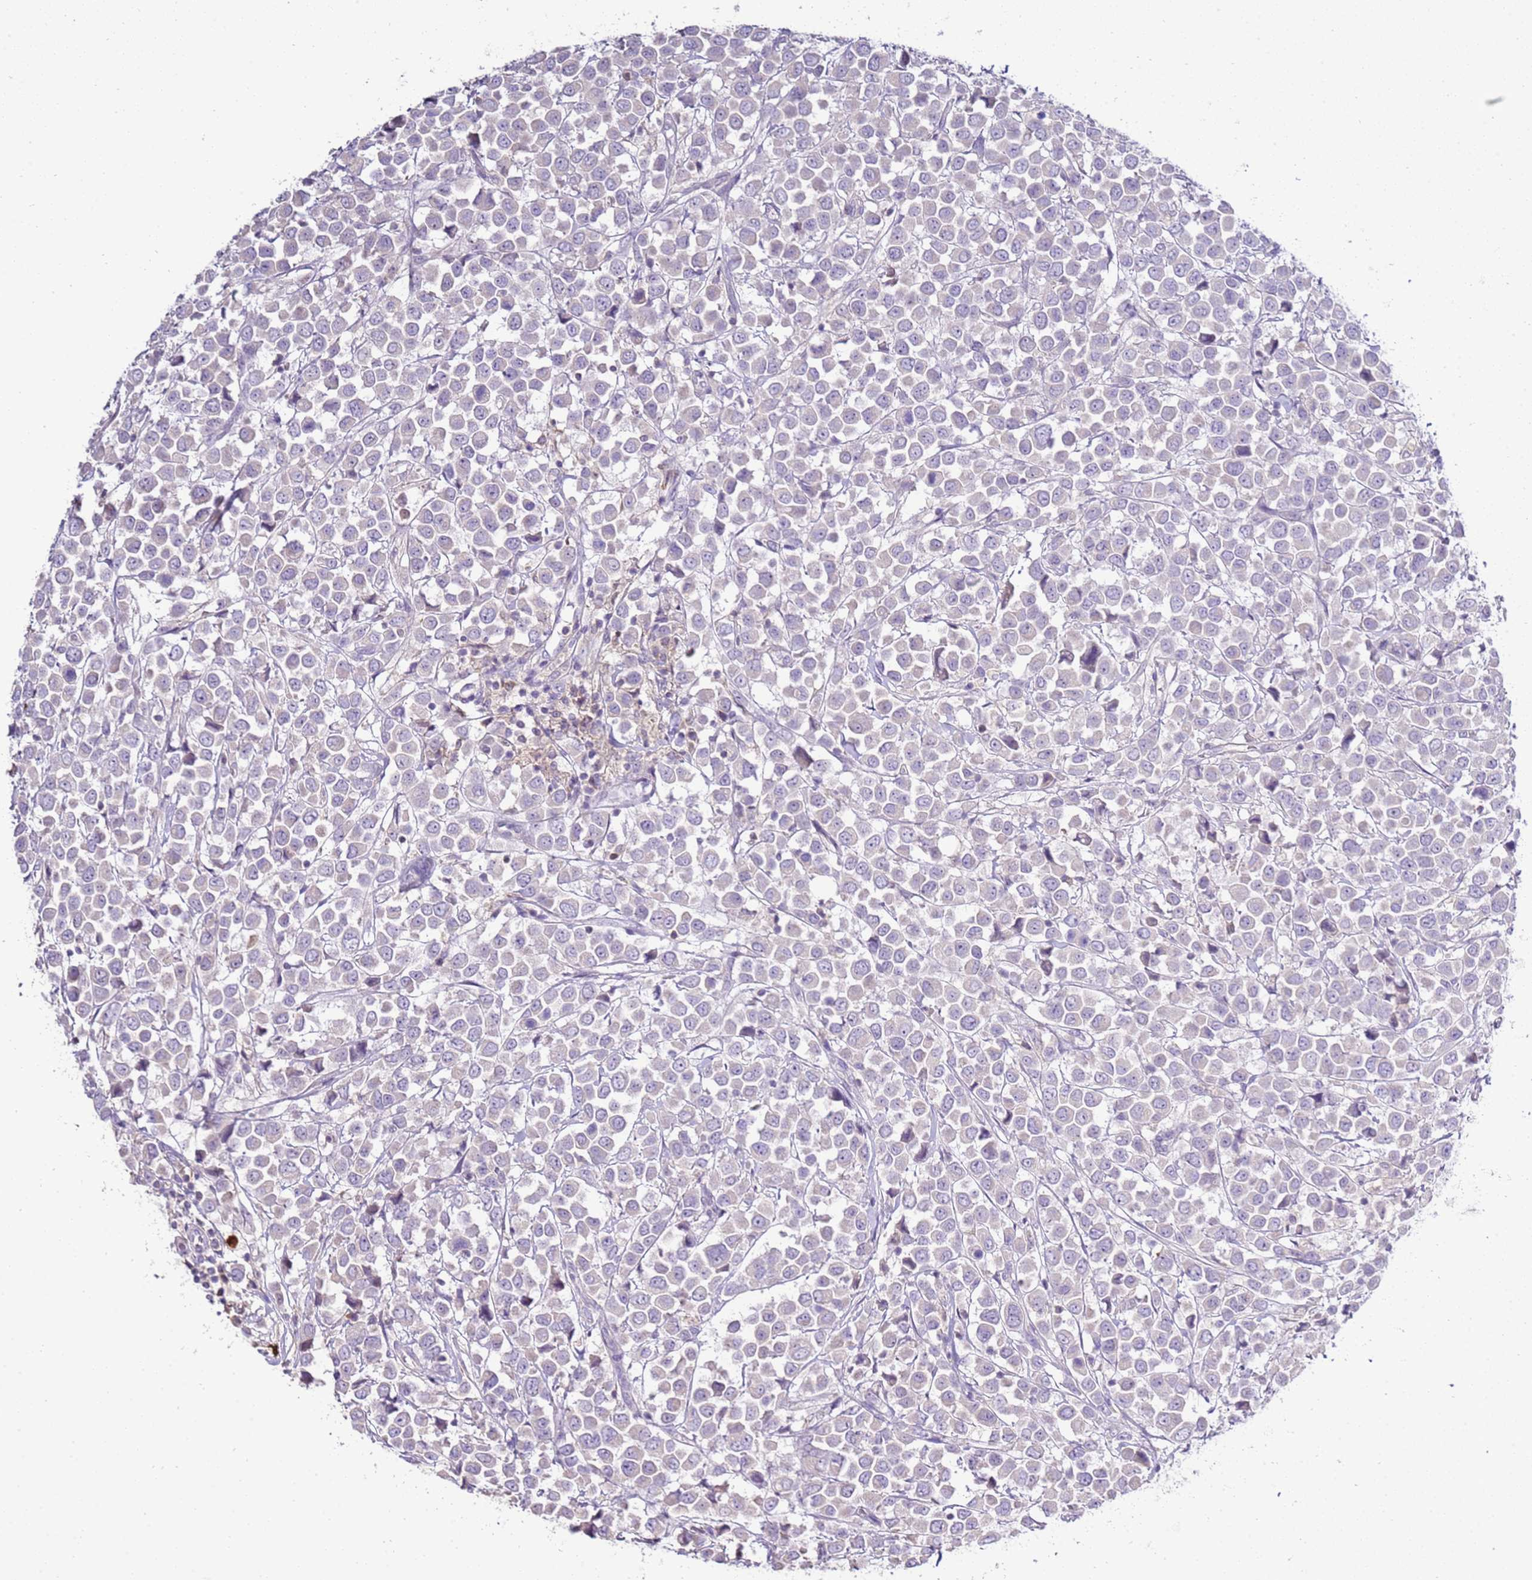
{"staining": {"intensity": "negative", "quantity": "none", "location": "none"}, "tissue": "breast cancer", "cell_type": "Tumor cells", "image_type": "cancer", "snomed": [{"axis": "morphology", "description": "Duct carcinoma"}, {"axis": "topography", "description": "Breast"}], "caption": "There is no significant staining in tumor cells of intraductal carcinoma (breast). Nuclei are stained in blue.", "gene": "IL2RG", "patient": {"sex": "female", "age": 61}}